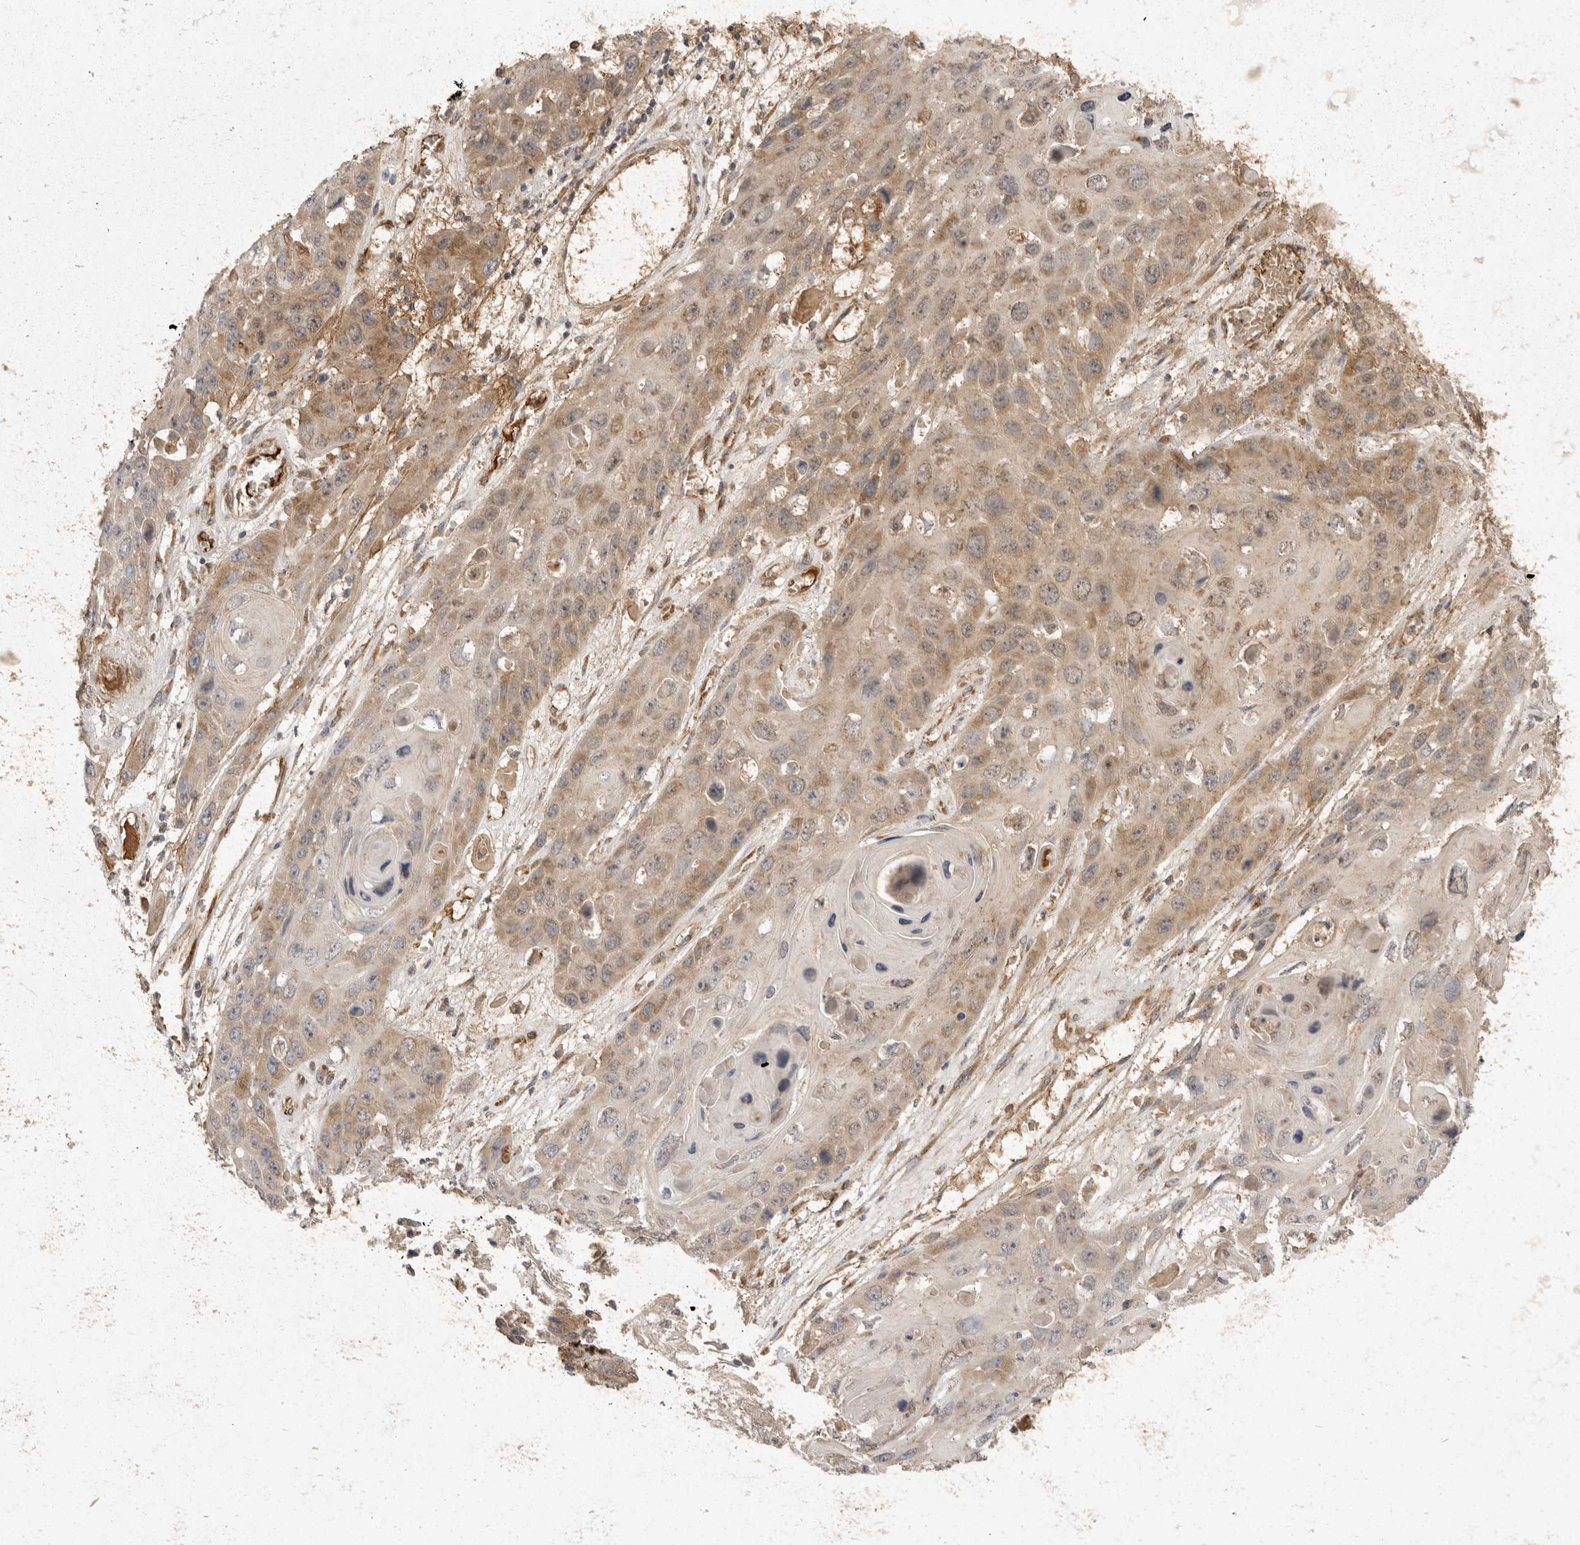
{"staining": {"intensity": "weak", "quantity": "25%-75%", "location": "cytoplasmic/membranous"}, "tissue": "skin cancer", "cell_type": "Tumor cells", "image_type": "cancer", "snomed": [{"axis": "morphology", "description": "Squamous cell carcinoma, NOS"}, {"axis": "topography", "description": "Skin"}], "caption": "Immunohistochemical staining of skin squamous cell carcinoma exhibits weak cytoplasmic/membranous protein positivity in about 25%-75% of tumor cells.", "gene": "EIF4G3", "patient": {"sex": "male", "age": 55}}